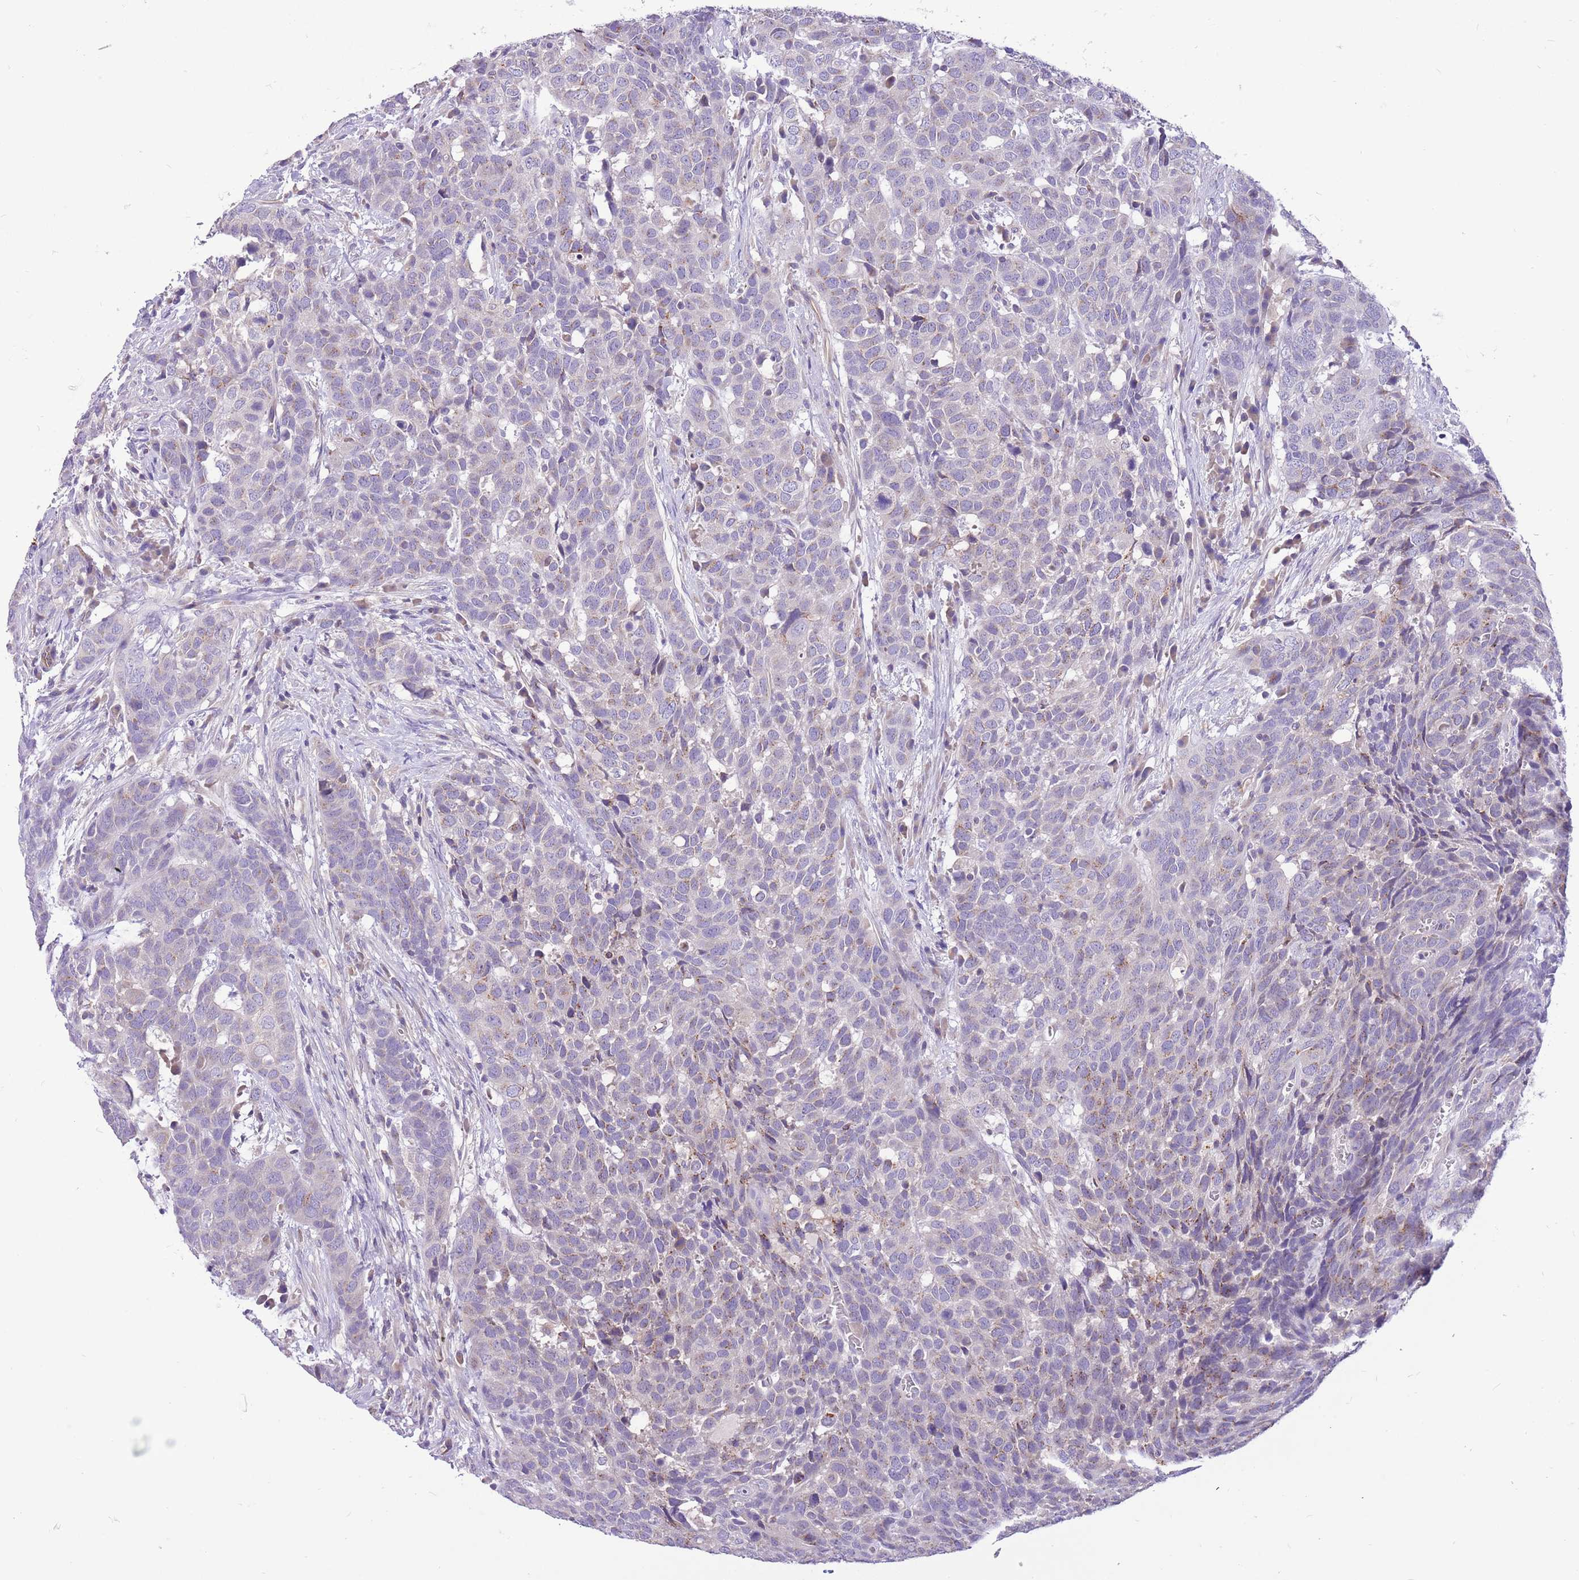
{"staining": {"intensity": "weak", "quantity": "<25%", "location": "cytoplasmic/membranous"}, "tissue": "head and neck cancer", "cell_type": "Tumor cells", "image_type": "cancer", "snomed": [{"axis": "morphology", "description": "Squamous cell carcinoma, NOS"}, {"axis": "topography", "description": "Head-Neck"}], "caption": "Immunohistochemical staining of human head and neck cancer exhibits no significant staining in tumor cells.", "gene": "GLCE", "patient": {"sex": "male", "age": 66}}